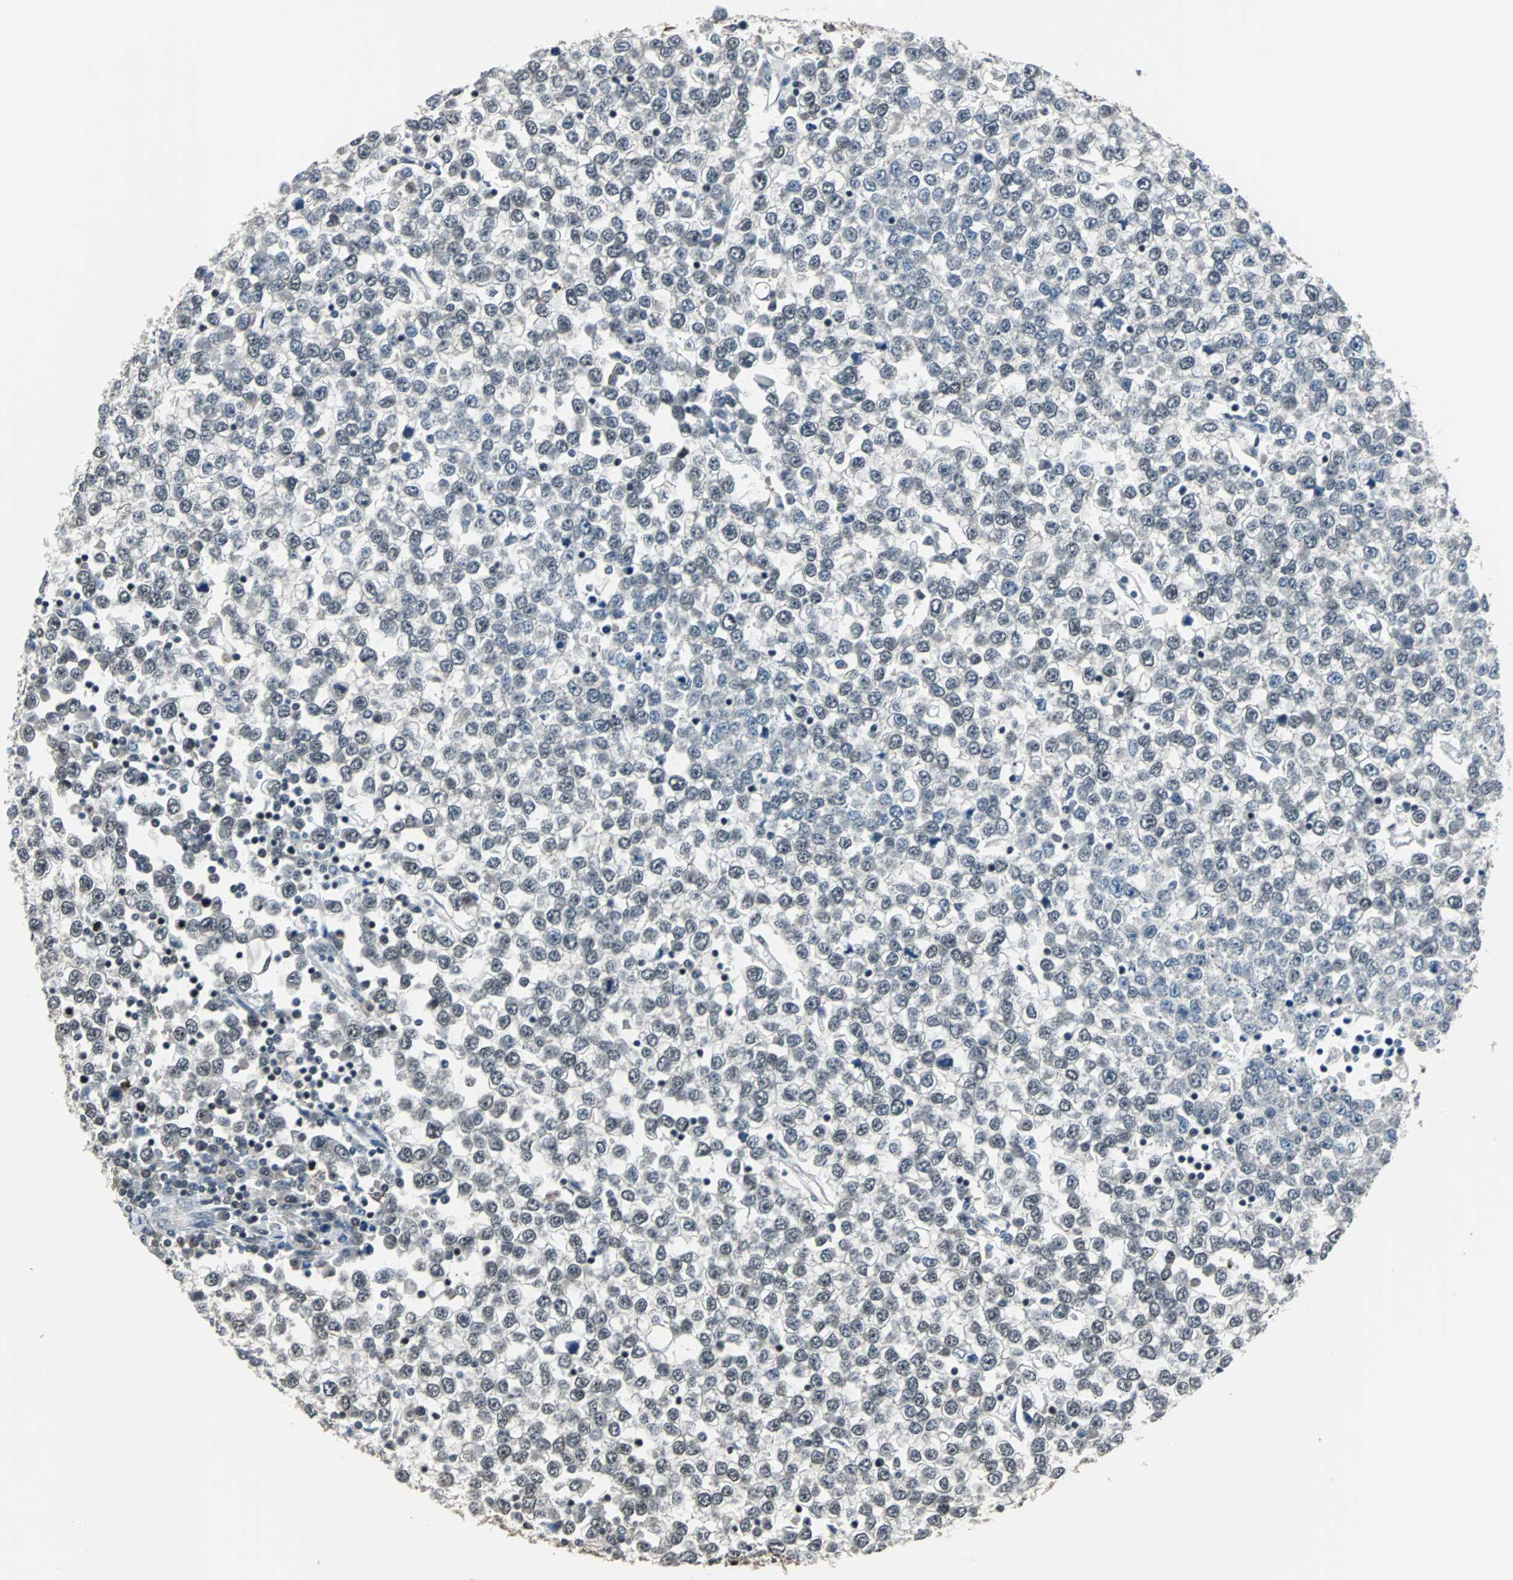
{"staining": {"intensity": "negative", "quantity": "none", "location": "none"}, "tissue": "testis cancer", "cell_type": "Tumor cells", "image_type": "cancer", "snomed": [{"axis": "morphology", "description": "Seminoma, NOS"}, {"axis": "topography", "description": "Testis"}], "caption": "Immunohistochemistry of seminoma (testis) exhibits no staining in tumor cells.", "gene": "MKX", "patient": {"sex": "male", "age": 65}}